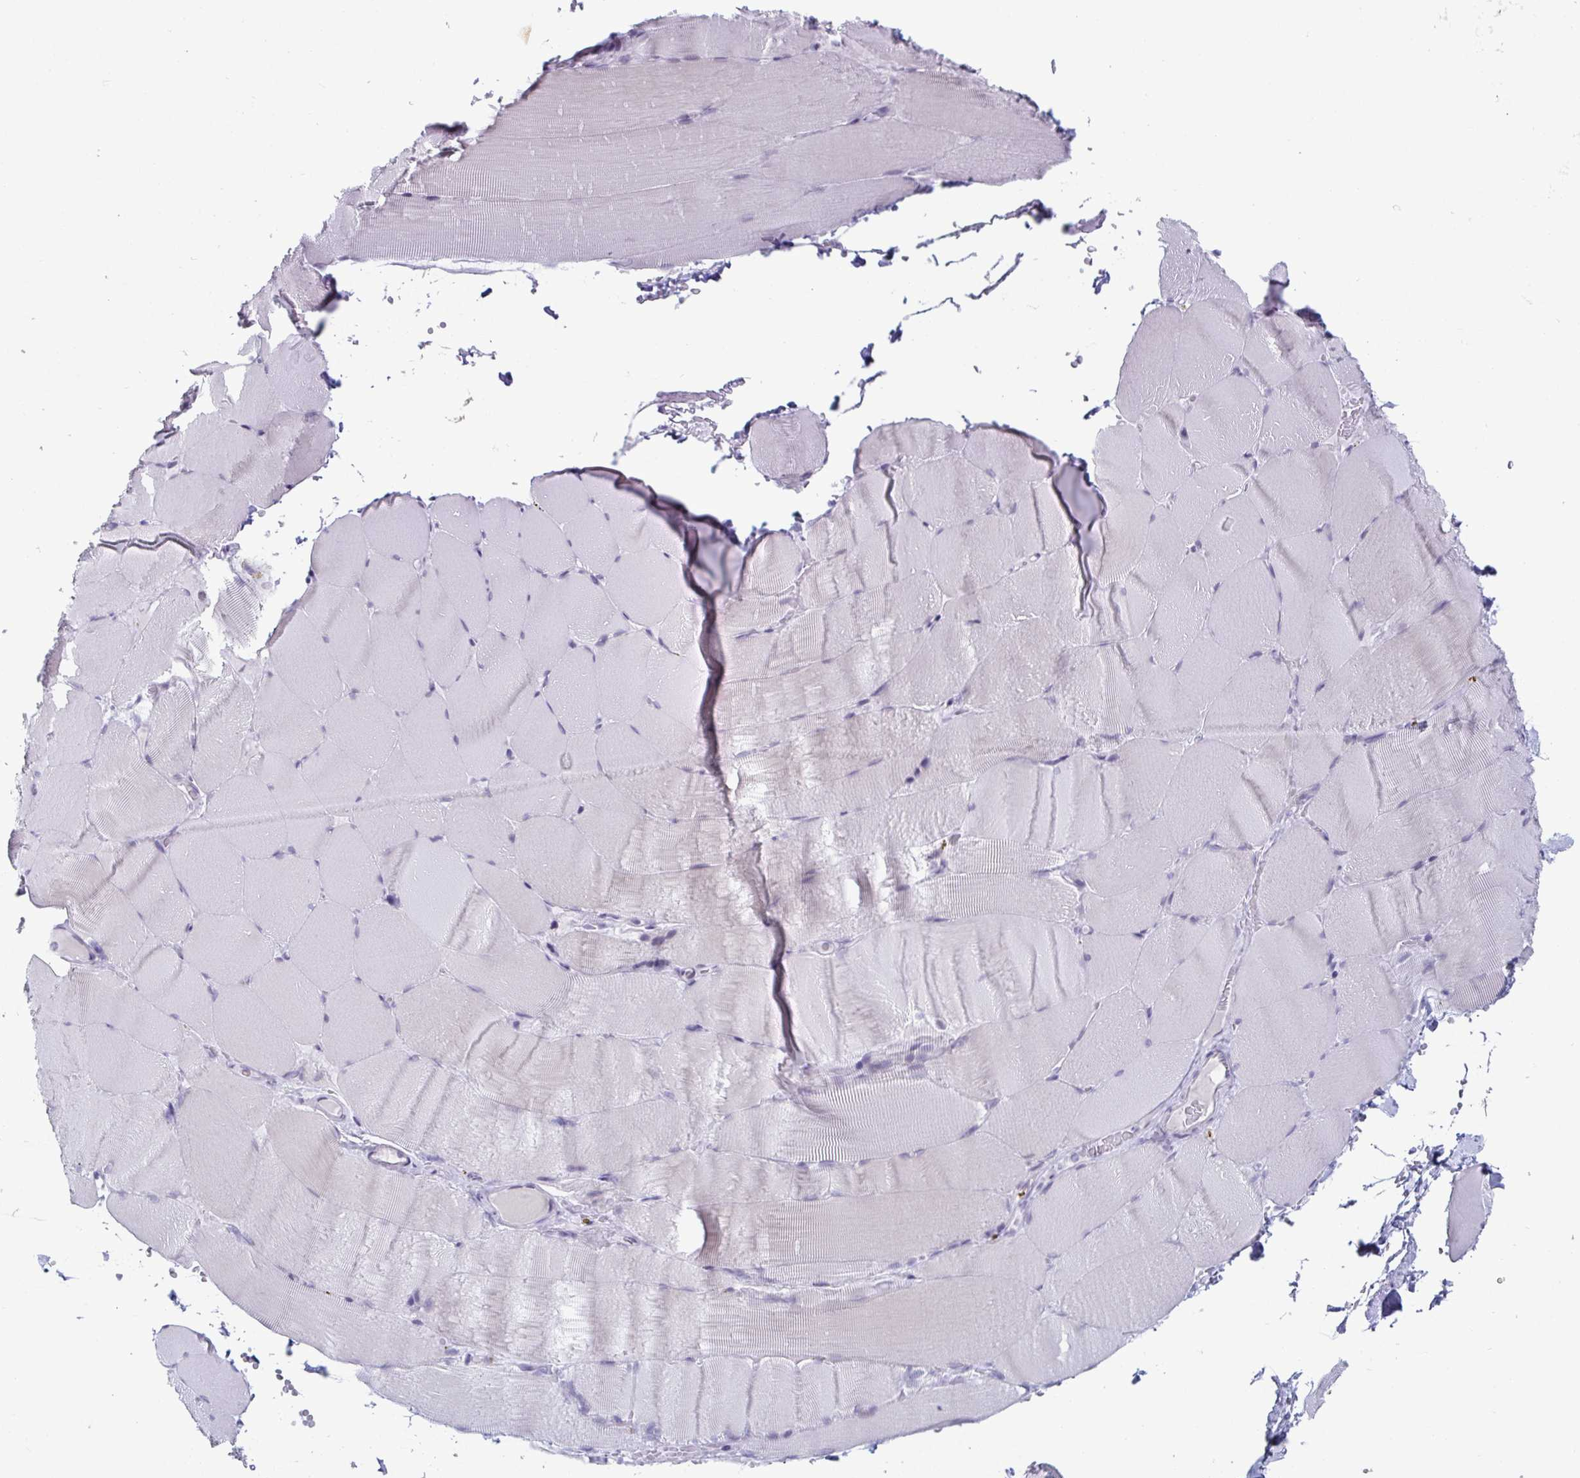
{"staining": {"intensity": "negative", "quantity": "none", "location": "none"}, "tissue": "skeletal muscle", "cell_type": "Myocytes", "image_type": "normal", "snomed": [{"axis": "morphology", "description": "Normal tissue, NOS"}, {"axis": "topography", "description": "Skeletal muscle"}], "caption": "There is no significant expression in myocytes of skeletal muscle. (Immunohistochemistry (ihc), brightfield microscopy, high magnification).", "gene": "VSIG10L", "patient": {"sex": "female", "age": 37}}